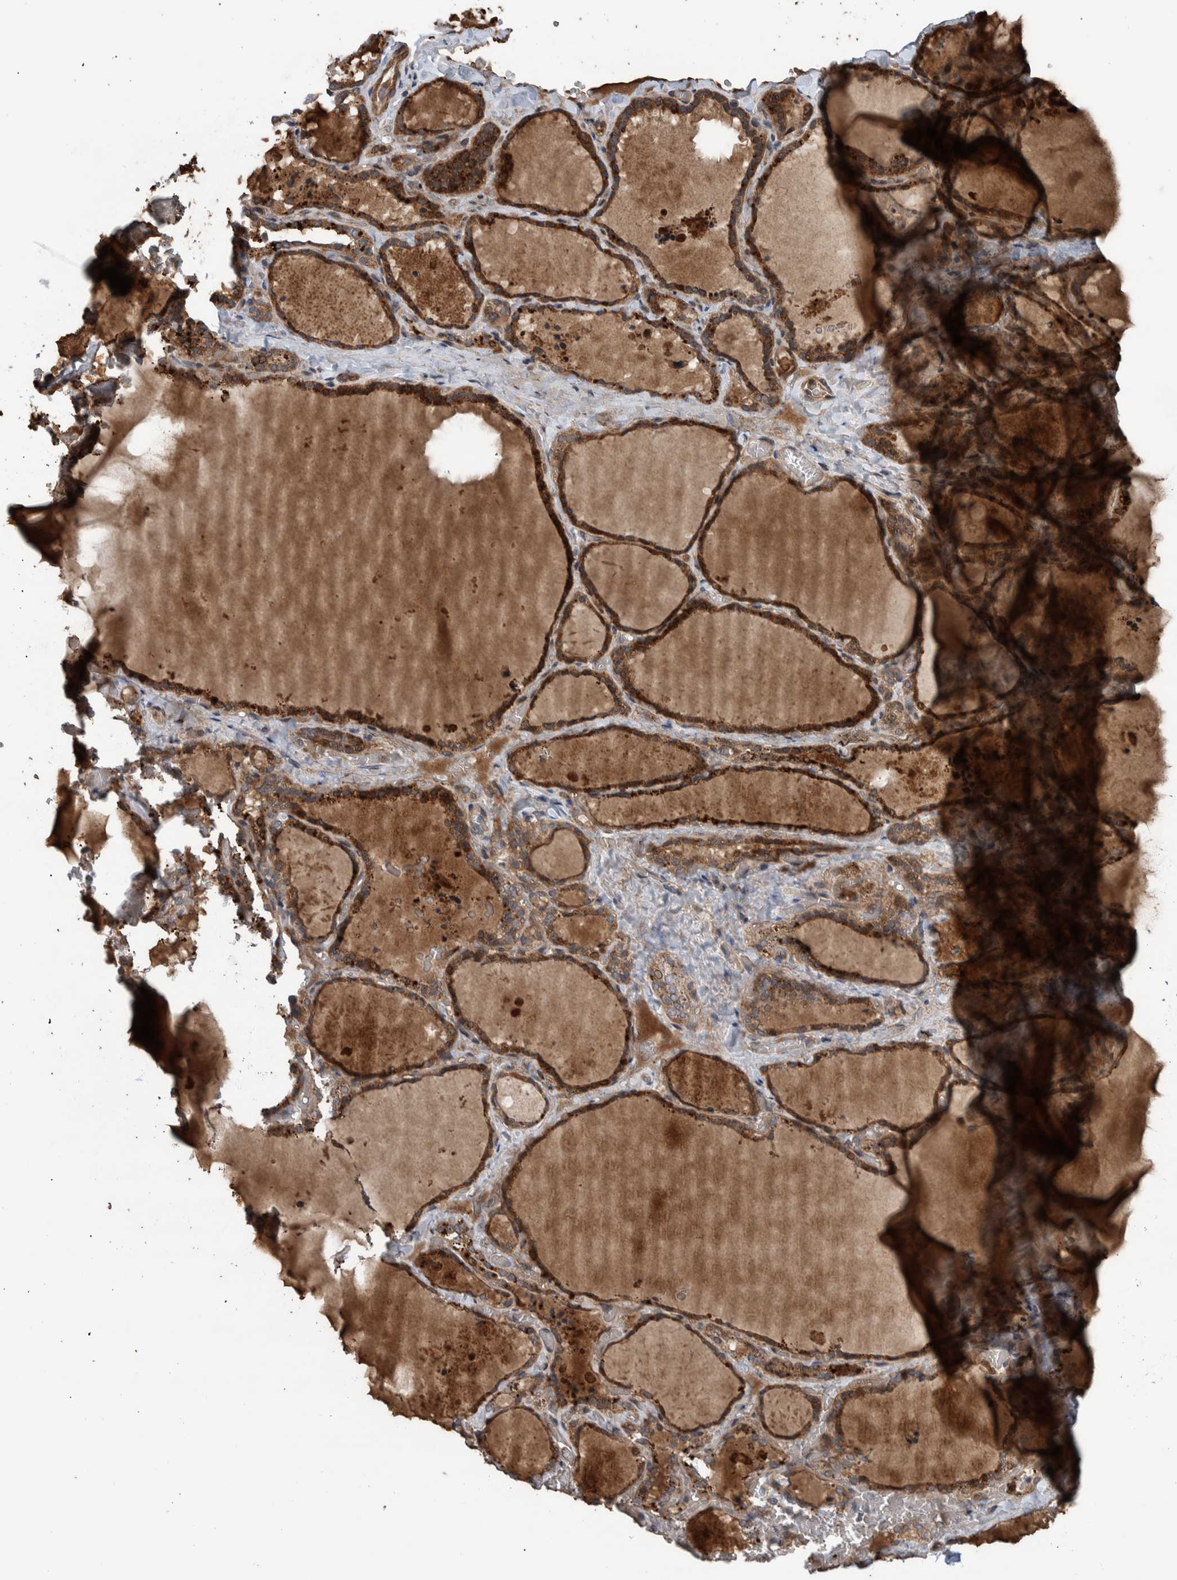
{"staining": {"intensity": "moderate", "quantity": ">75%", "location": "cytoplasmic/membranous"}, "tissue": "thyroid gland", "cell_type": "Glandular cells", "image_type": "normal", "snomed": [{"axis": "morphology", "description": "Normal tissue, NOS"}, {"axis": "topography", "description": "Thyroid gland"}], "caption": "IHC photomicrograph of benign human thyroid gland stained for a protein (brown), which reveals medium levels of moderate cytoplasmic/membranous positivity in approximately >75% of glandular cells.", "gene": "B3GNTL1", "patient": {"sex": "female", "age": 22}}